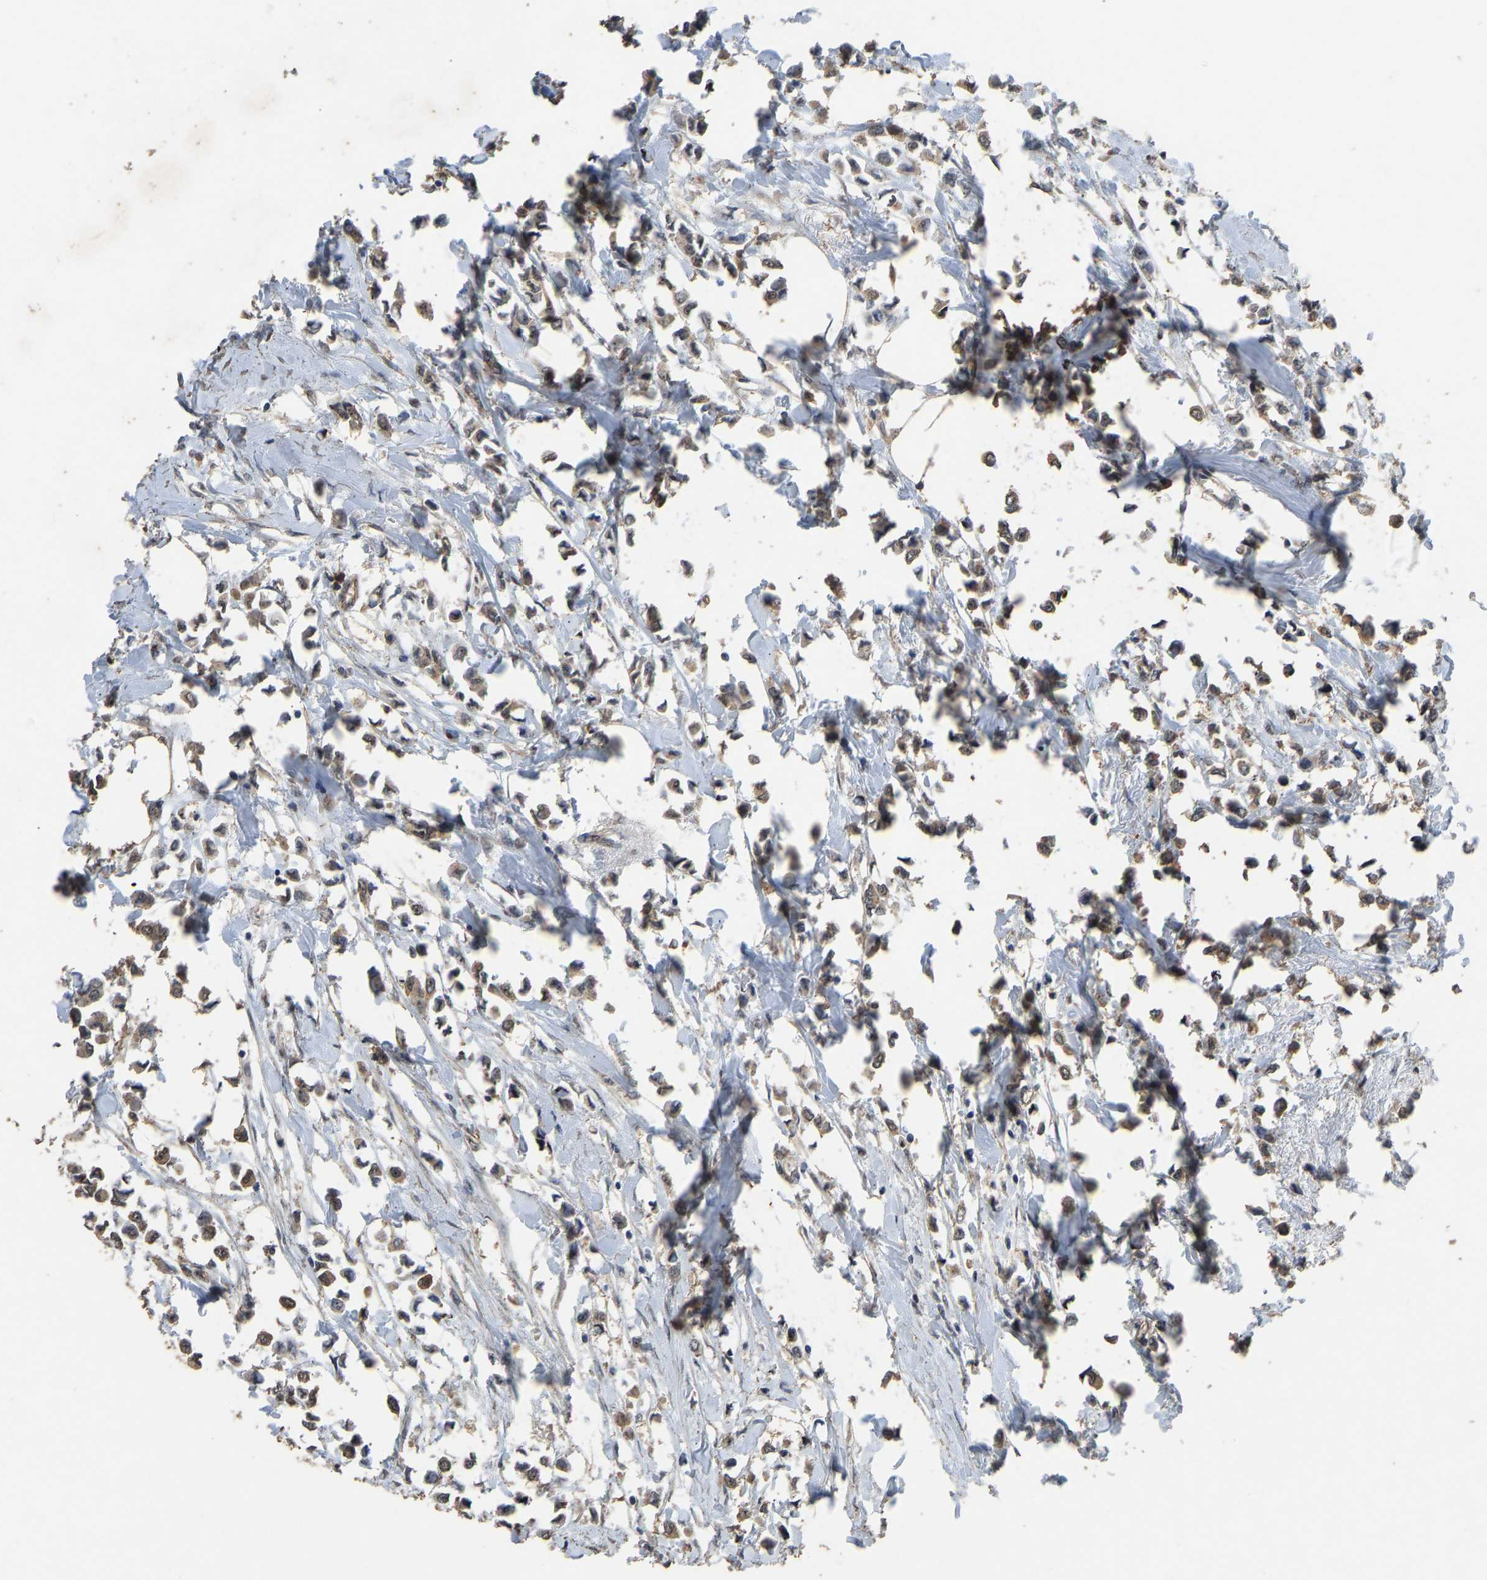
{"staining": {"intensity": "moderate", "quantity": ">75%", "location": "cytoplasmic/membranous"}, "tissue": "breast cancer", "cell_type": "Tumor cells", "image_type": "cancer", "snomed": [{"axis": "morphology", "description": "Lobular carcinoma"}, {"axis": "topography", "description": "Breast"}], "caption": "This histopathology image exhibits lobular carcinoma (breast) stained with immunohistochemistry to label a protein in brown. The cytoplasmic/membranous of tumor cells show moderate positivity for the protein. Nuclei are counter-stained blue.", "gene": "CIDEC", "patient": {"sex": "female", "age": 51}}